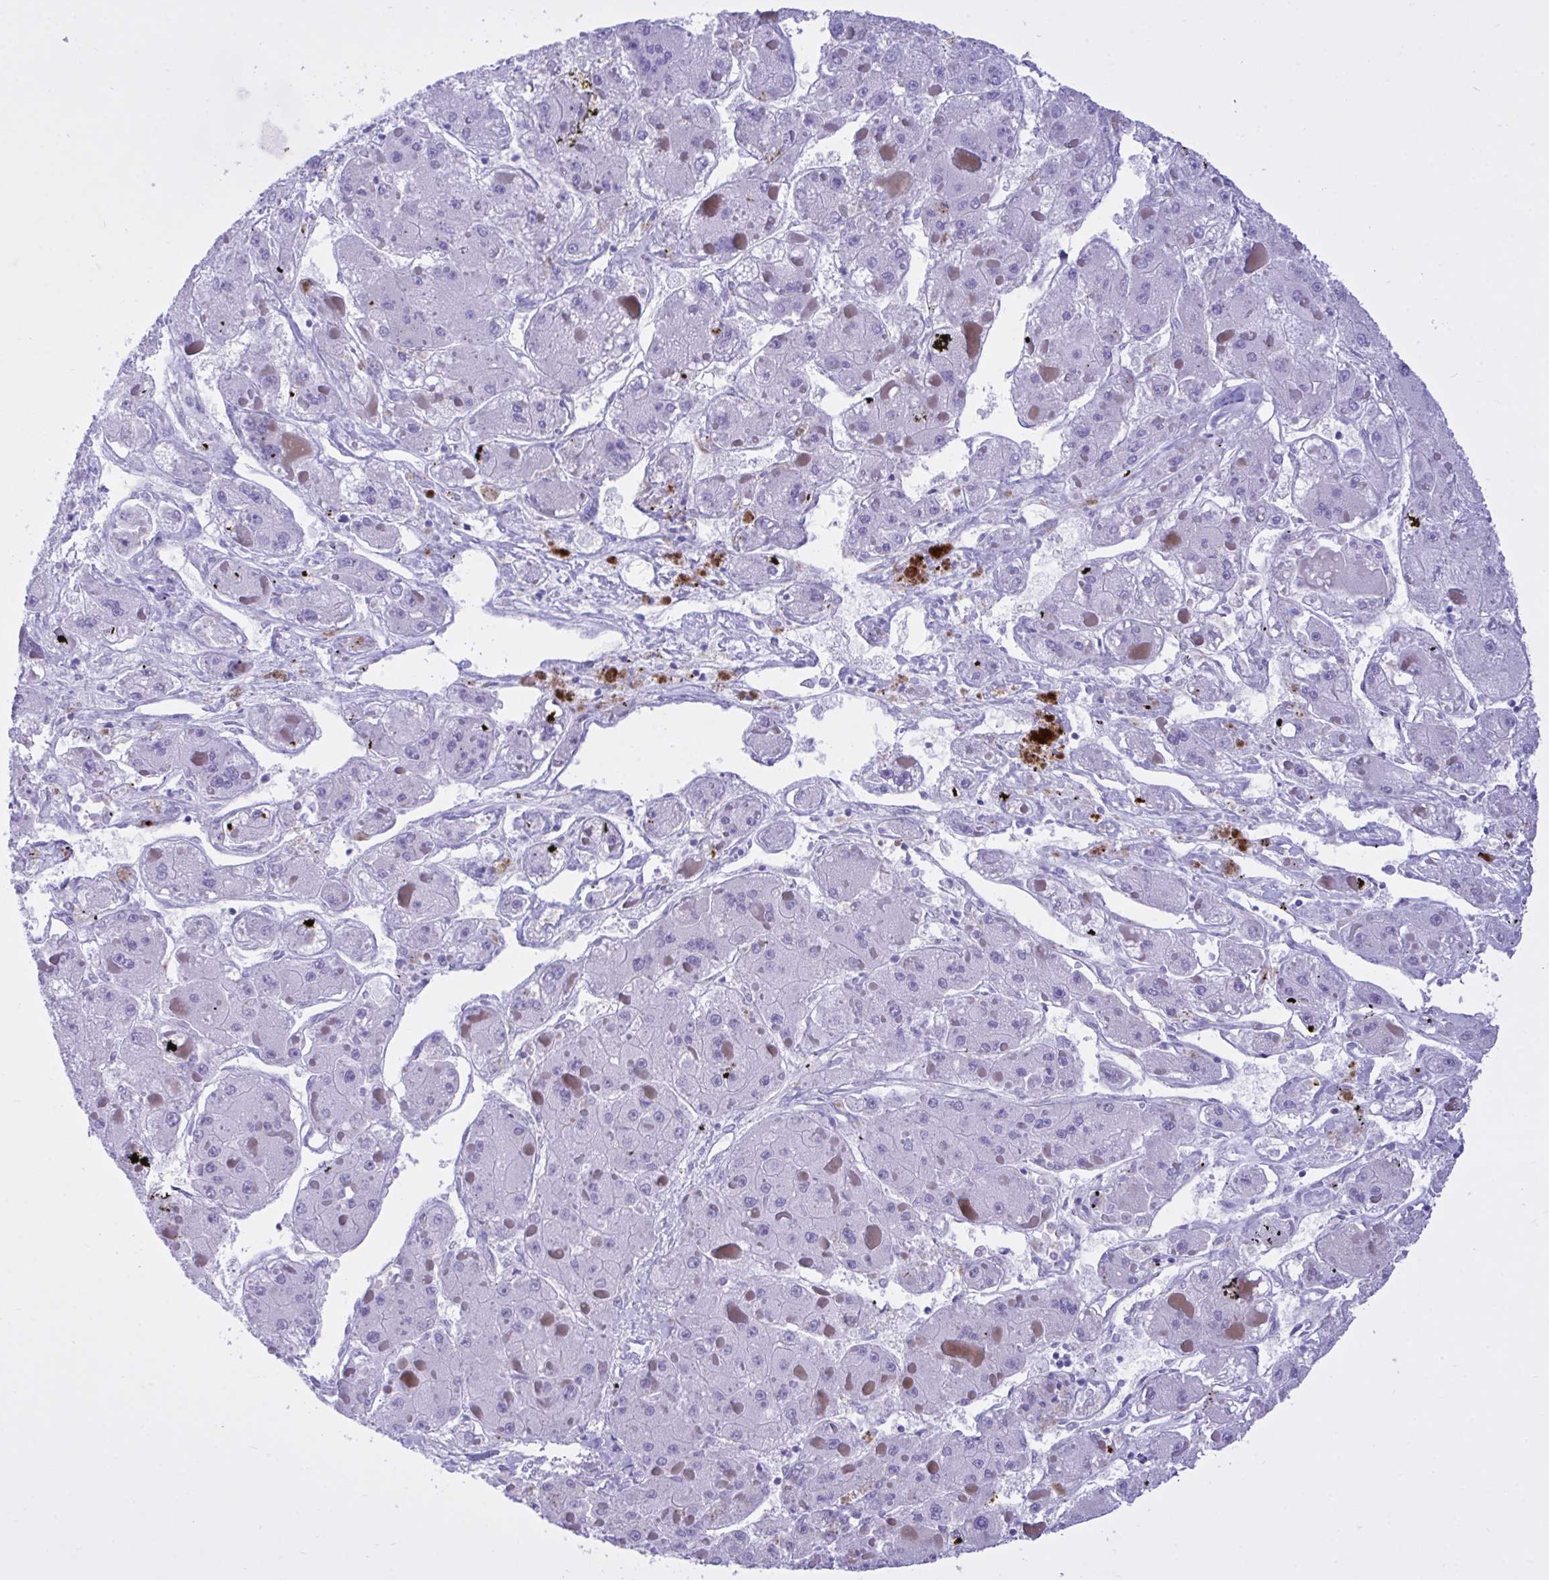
{"staining": {"intensity": "negative", "quantity": "none", "location": "none"}, "tissue": "liver cancer", "cell_type": "Tumor cells", "image_type": "cancer", "snomed": [{"axis": "morphology", "description": "Carcinoma, Hepatocellular, NOS"}, {"axis": "topography", "description": "Liver"}], "caption": "High magnification brightfield microscopy of liver cancer stained with DAB (brown) and counterstained with hematoxylin (blue): tumor cells show no significant staining.", "gene": "BEX5", "patient": {"sex": "female", "age": 73}}